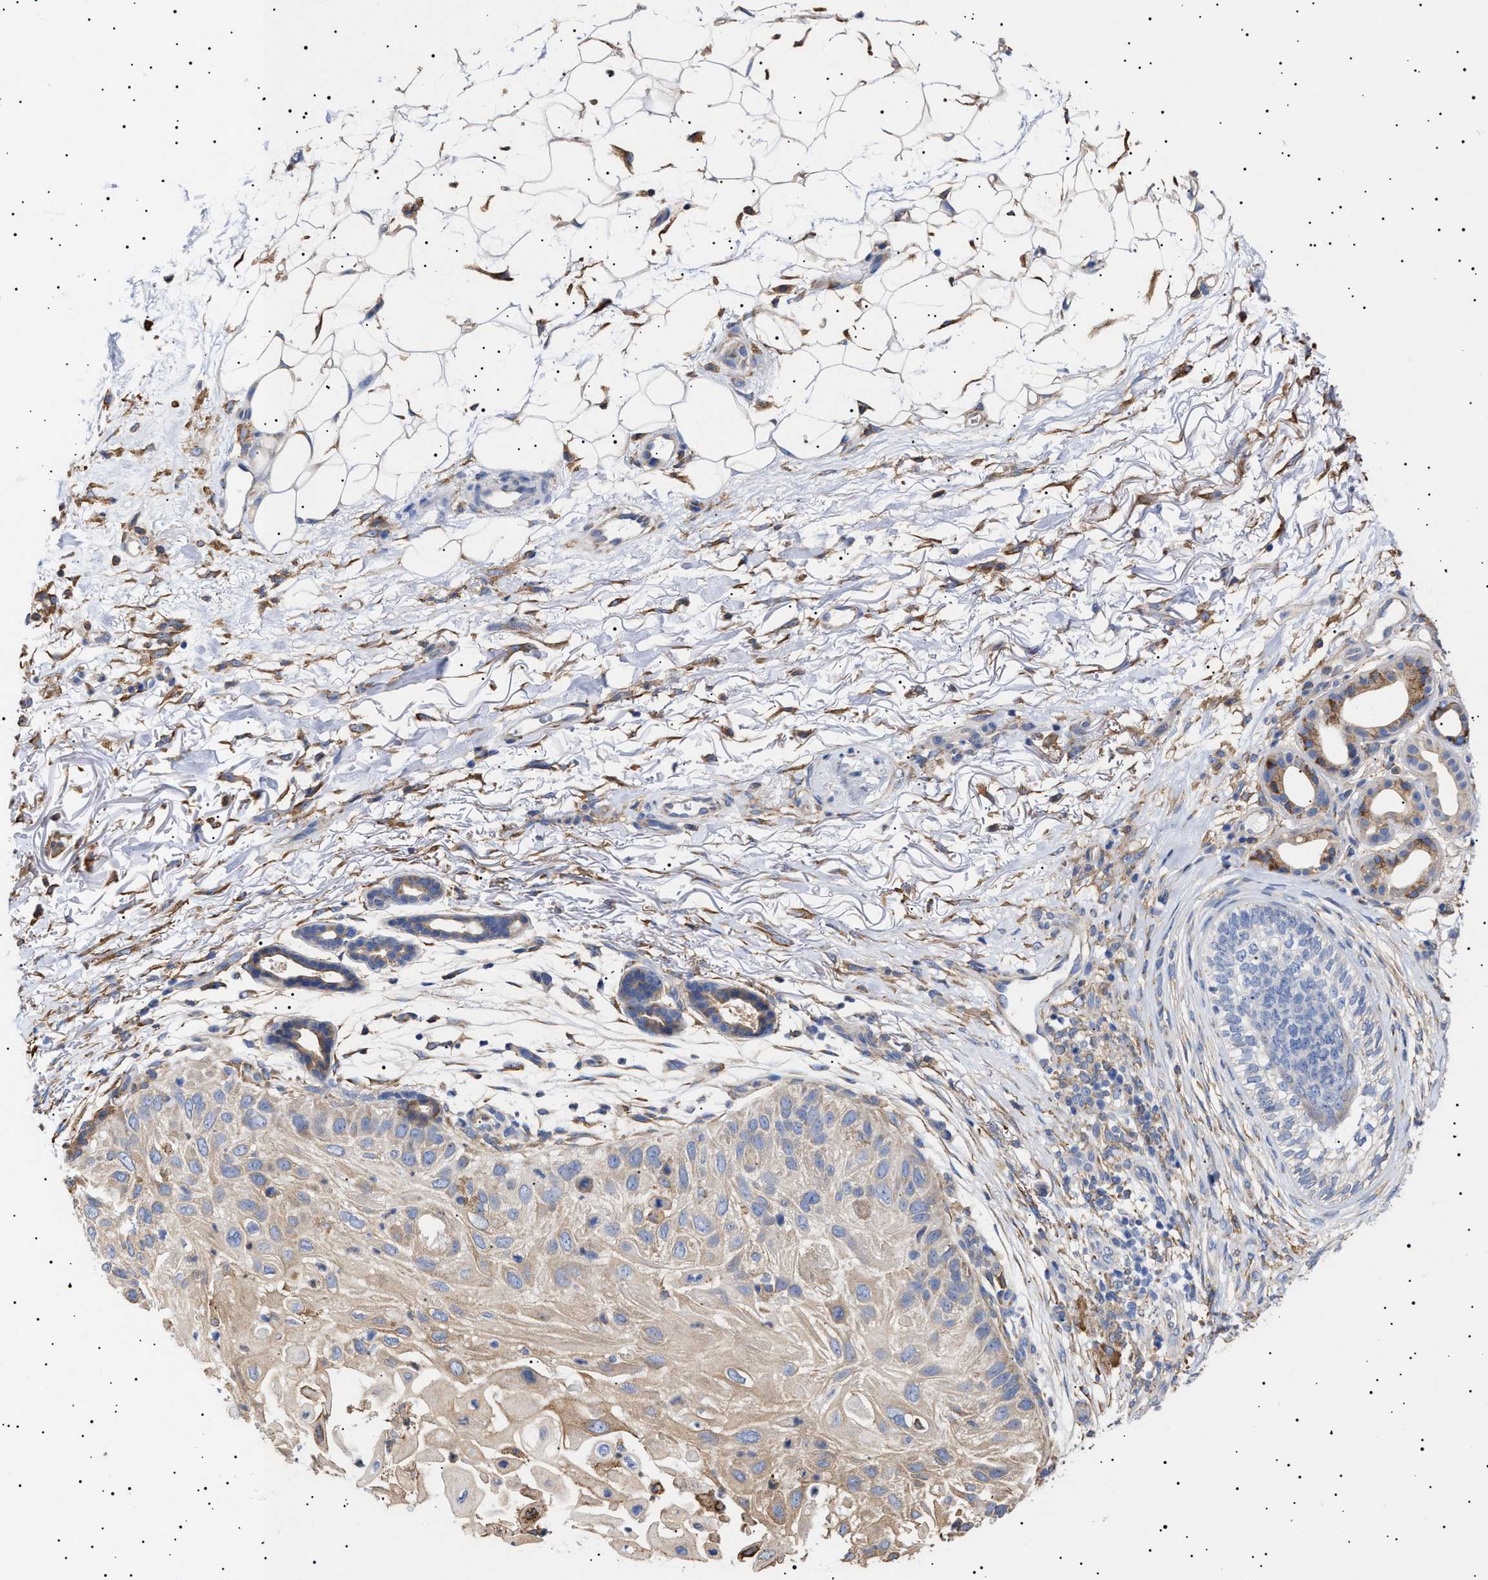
{"staining": {"intensity": "weak", "quantity": ">75%", "location": "cytoplasmic/membranous"}, "tissue": "skin cancer", "cell_type": "Tumor cells", "image_type": "cancer", "snomed": [{"axis": "morphology", "description": "Squamous cell carcinoma, NOS"}, {"axis": "topography", "description": "Skin"}], "caption": "Tumor cells demonstrate low levels of weak cytoplasmic/membranous expression in about >75% of cells in human skin squamous cell carcinoma.", "gene": "ERCC6L2", "patient": {"sex": "female", "age": 77}}